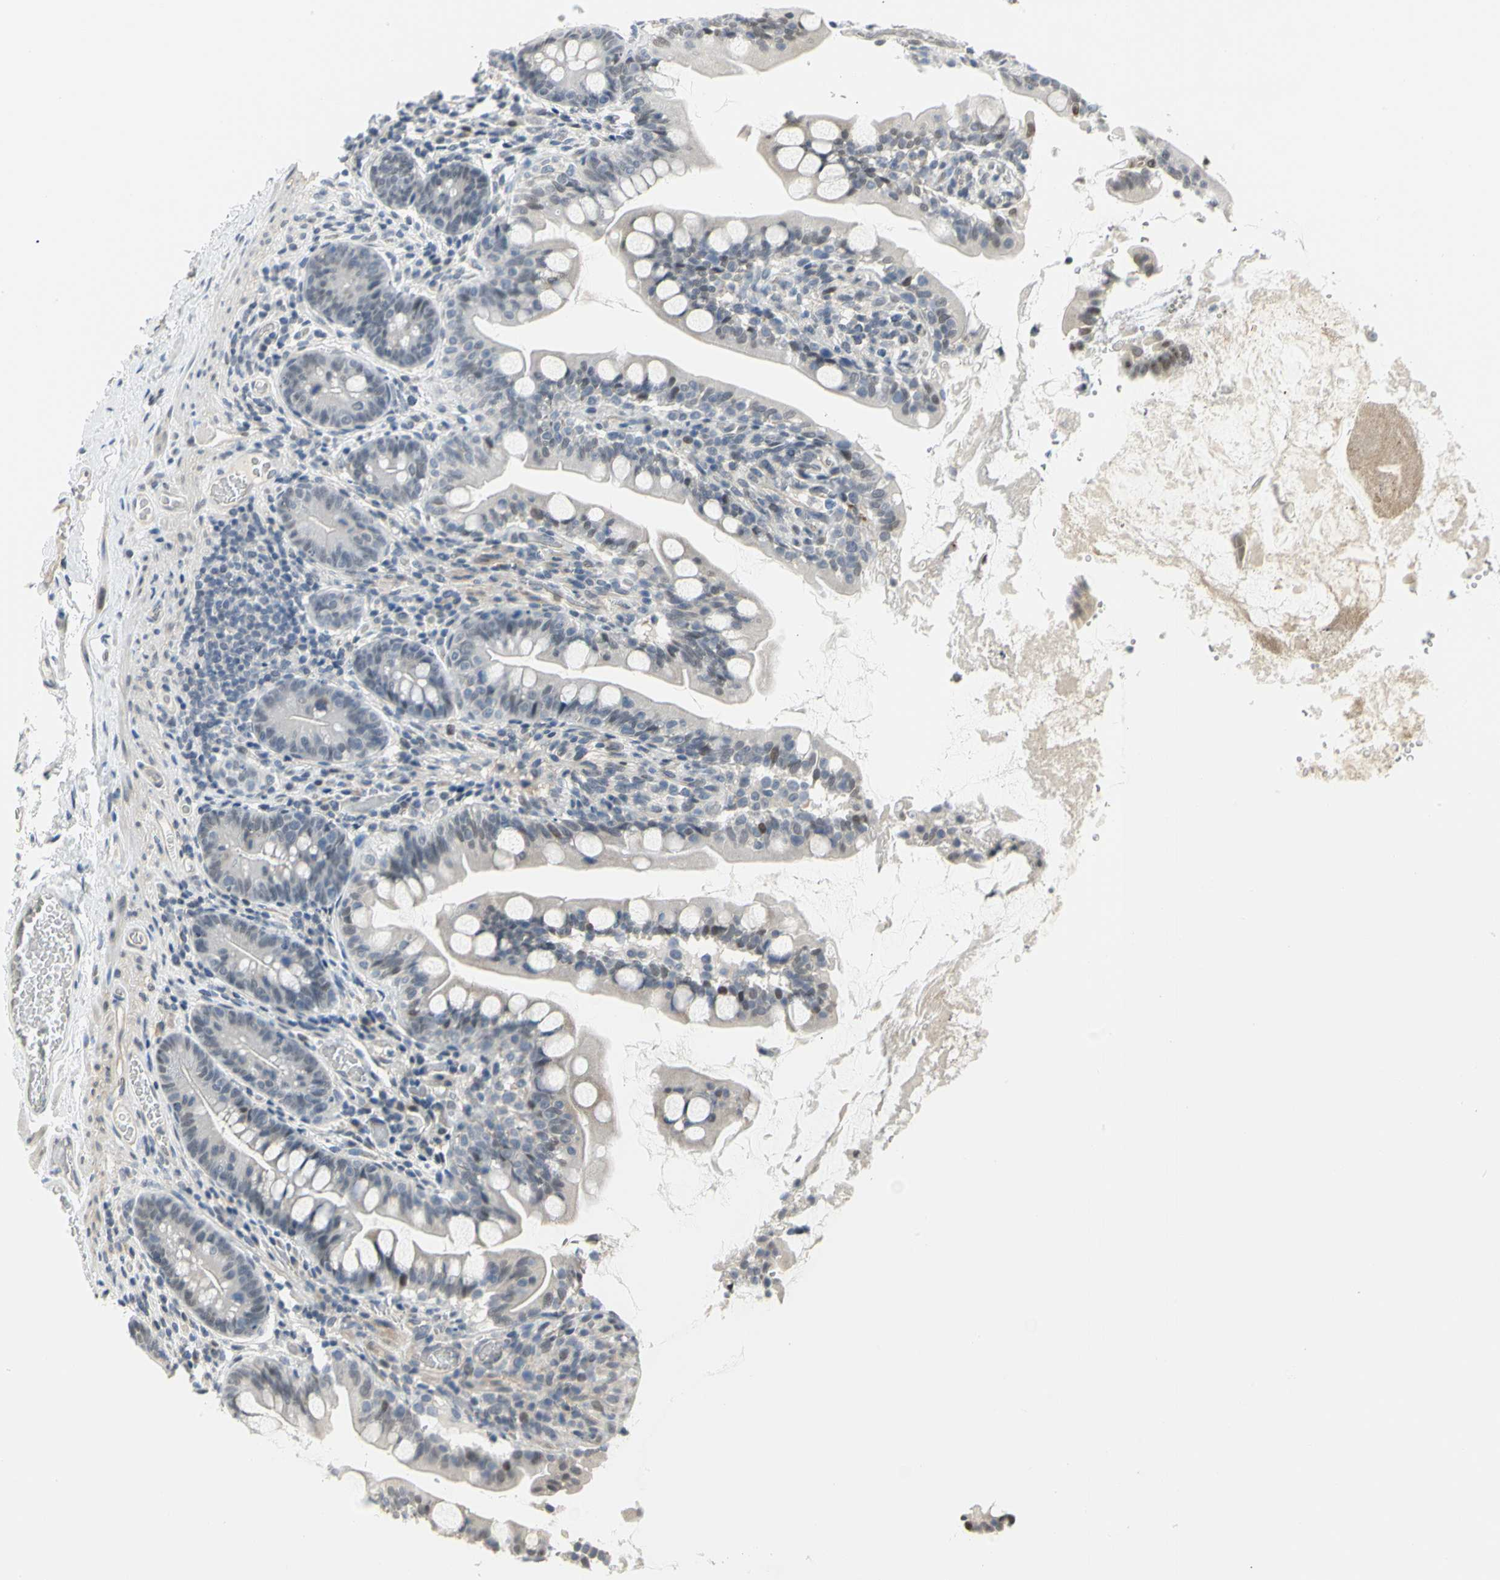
{"staining": {"intensity": "moderate", "quantity": "25%-75%", "location": "cytoplasmic/membranous,nuclear"}, "tissue": "small intestine", "cell_type": "Glandular cells", "image_type": "normal", "snomed": [{"axis": "morphology", "description": "Normal tissue, NOS"}, {"axis": "topography", "description": "Small intestine"}], "caption": "Immunohistochemistry (IHC) micrograph of unremarkable small intestine stained for a protein (brown), which displays medium levels of moderate cytoplasmic/membranous,nuclear staining in approximately 25%-75% of glandular cells.", "gene": "IMPG2", "patient": {"sex": "female", "age": 56}}